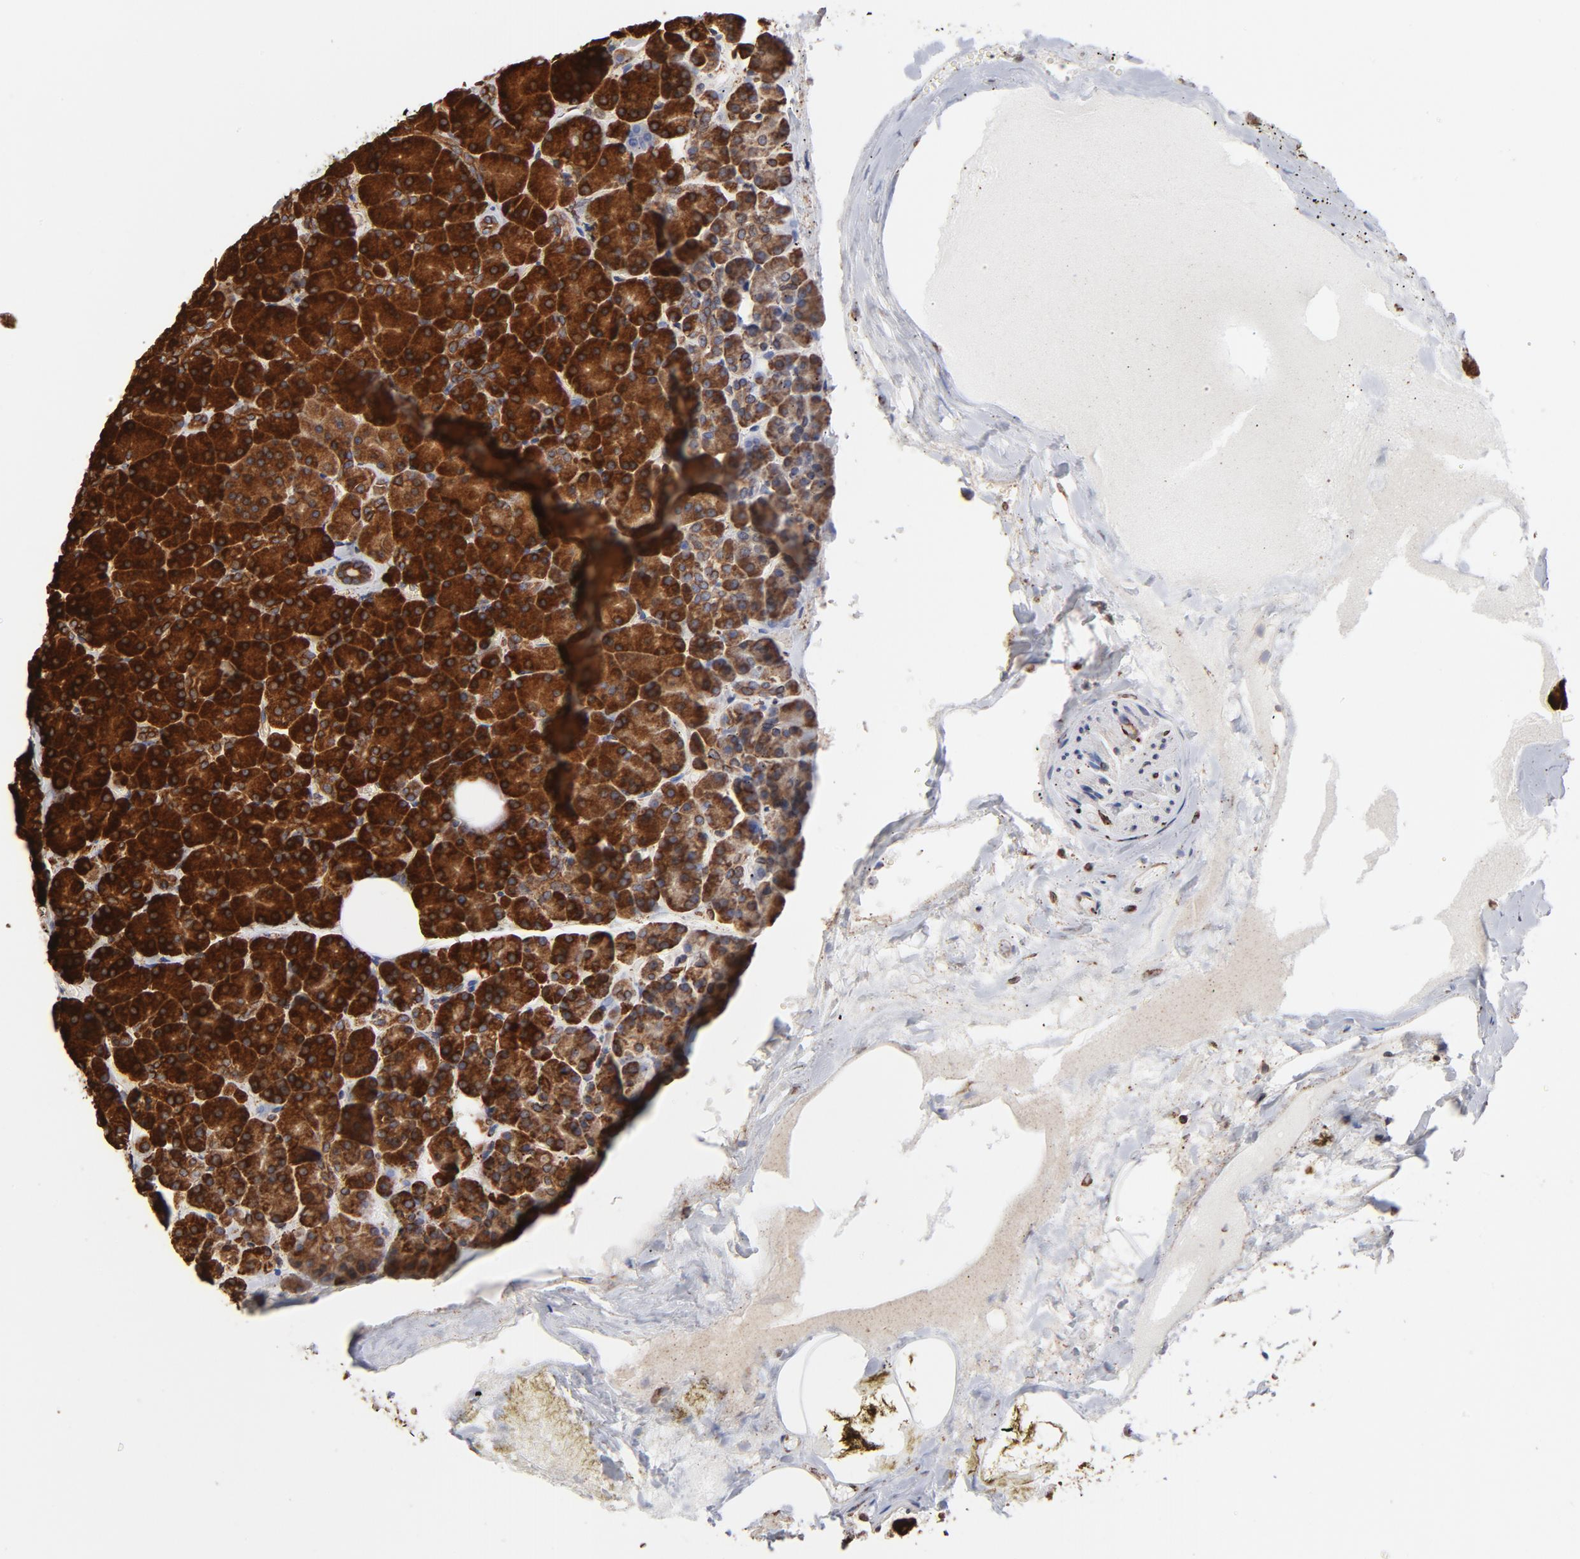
{"staining": {"intensity": "strong", "quantity": ">75%", "location": "cytoplasmic/membranous"}, "tissue": "pancreas", "cell_type": "Exocrine glandular cells", "image_type": "normal", "snomed": [{"axis": "morphology", "description": "Normal tissue, NOS"}, {"axis": "topography", "description": "Pancreas"}], "caption": "The histopathology image displays a brown stain indicating the presence of a protein in the cytoplasmic/membranous of exocrine glandular cells in pancreas.", "gene": "CANX", "patient": {"sex": "female", "age": 35}}